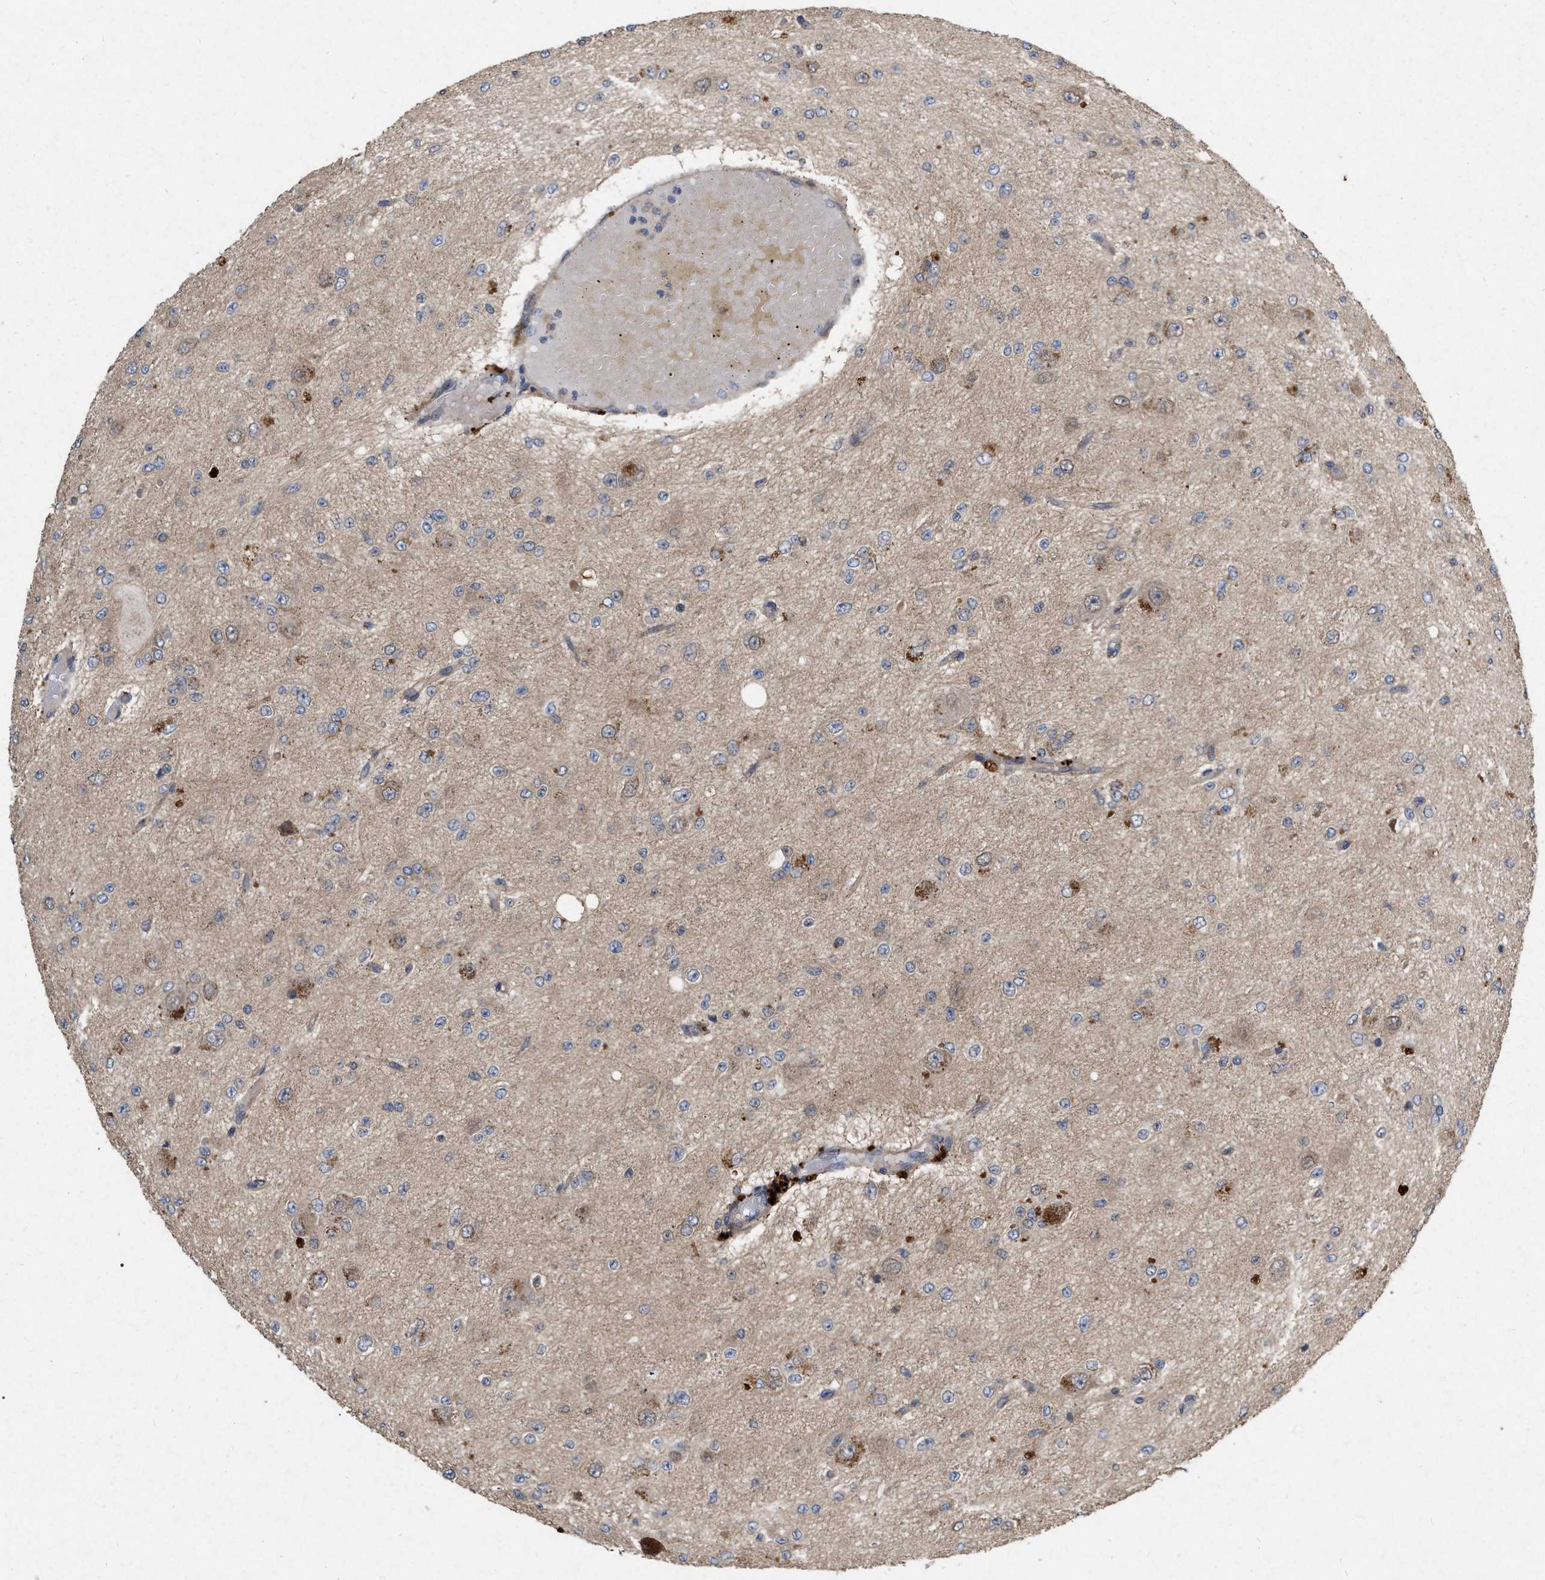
{"staining": {"intensity": "moderate", "quantity": "<25%", "location": "cytoplasmic/membranous"}, "tissue": "glioma", "cell_type": "Tumor cells", "image_type": "cancer", "snomed": [{"axis": "morphology", "description": "Glioma, malignant, High grade"}, {"axis": "topography", "description": "pancreas cauda"}], "caption": "Immunohistochemistry image of malignant glioma (high-grade) stained for a protein (brown), which exhibits low levels of moderate cytoplasmic/membranous positivity in approximately <25% of tumor cells.", "gene": "CDKN2C", "patient": {"sex": "male", "age": 60}}